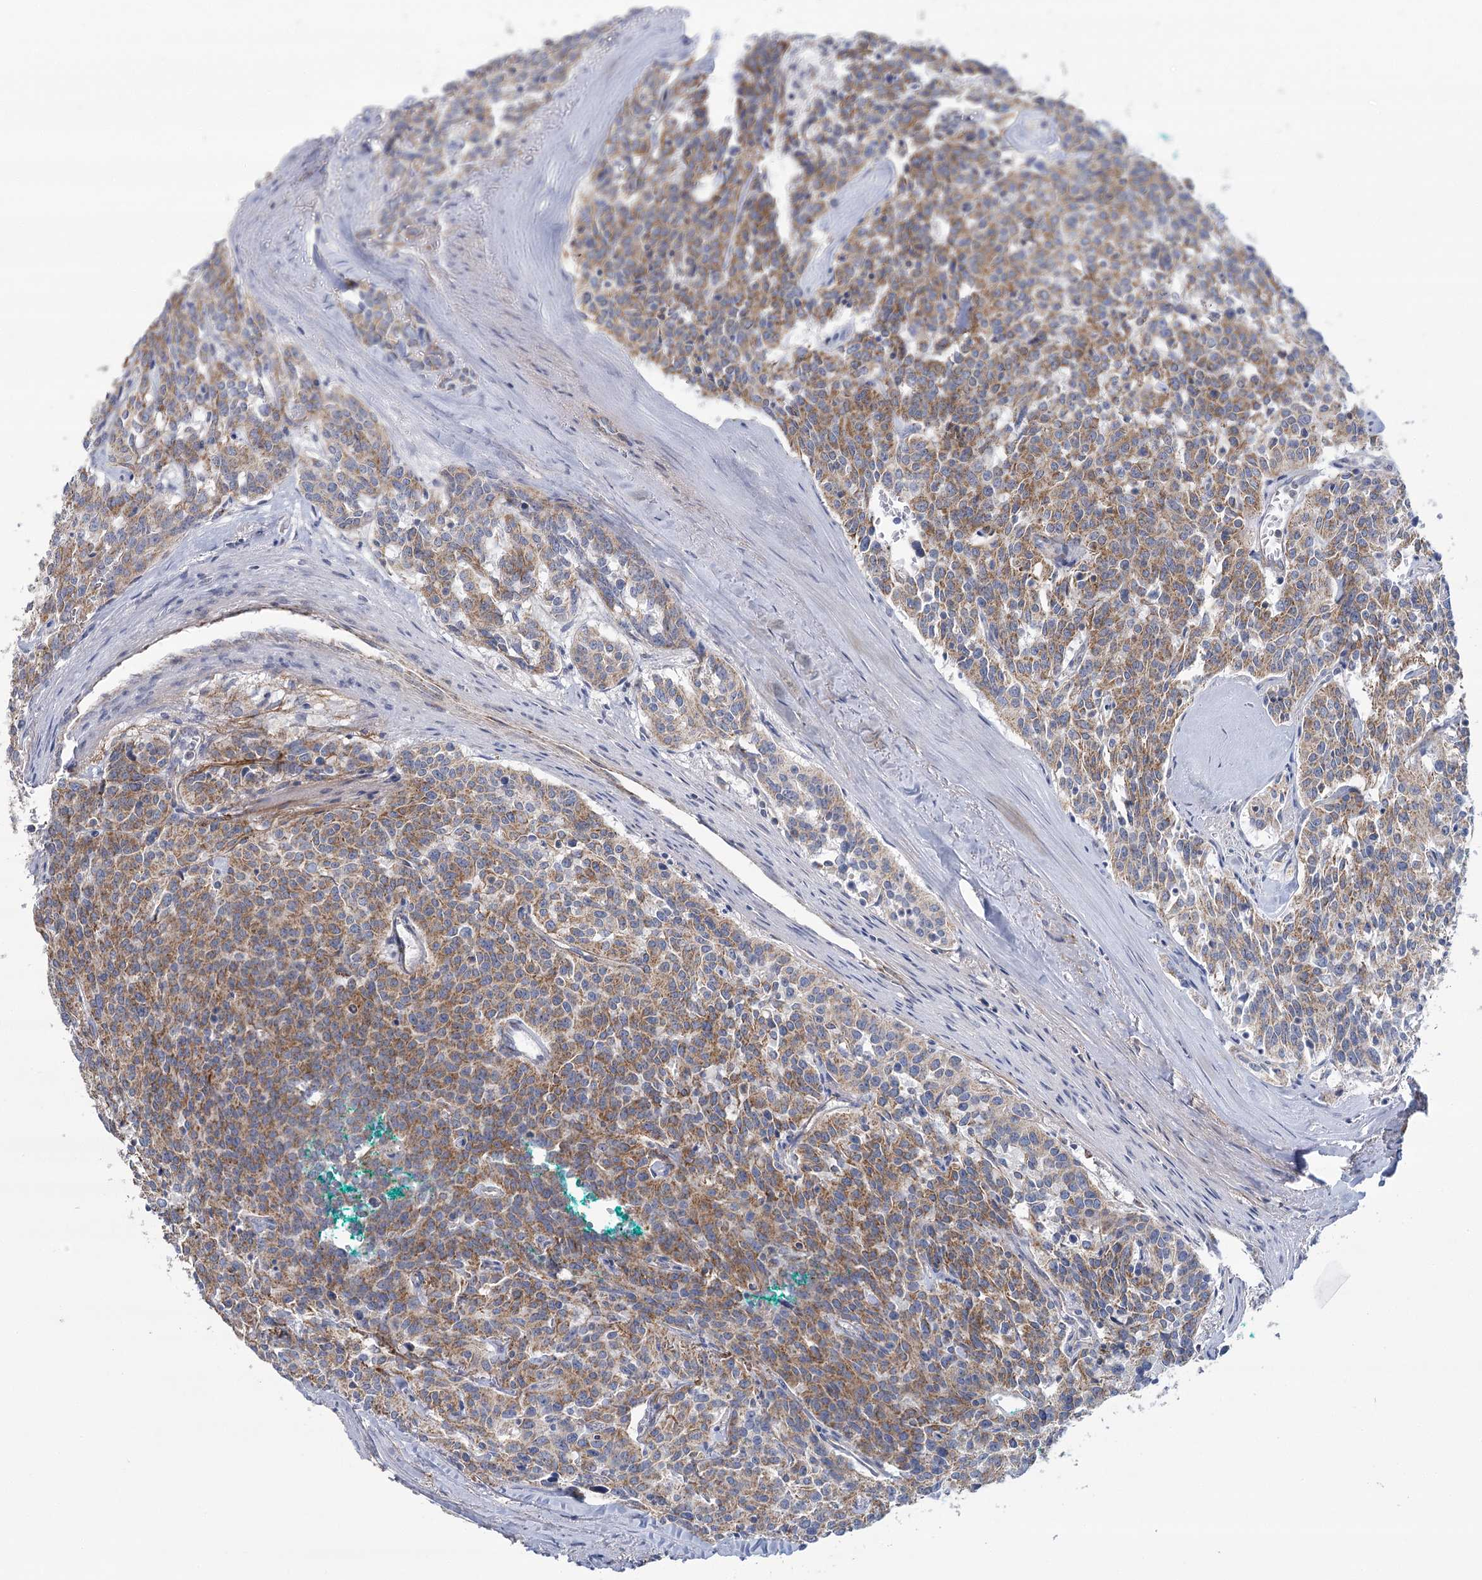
{"staining": {"intensity": "moderate", "quantity": ">75%", "location": "cytoplasmic/membranous"}, "tissue": "carcinoid", "cell_type": "Tumor cells", "image_type": "cancer", "snomed": [{"axis": "morphology", "description": "Carcinoid, malignant, NOS"}, {"axis": "topography", "description": "Lung"}], "caption": "Protein staining reveals moderate cytoplasmic/membranous expression in about >75% of tumor cells in carcinoid.", "gene": "SNX7", "patient": {"sex": "female", "age": 46}}